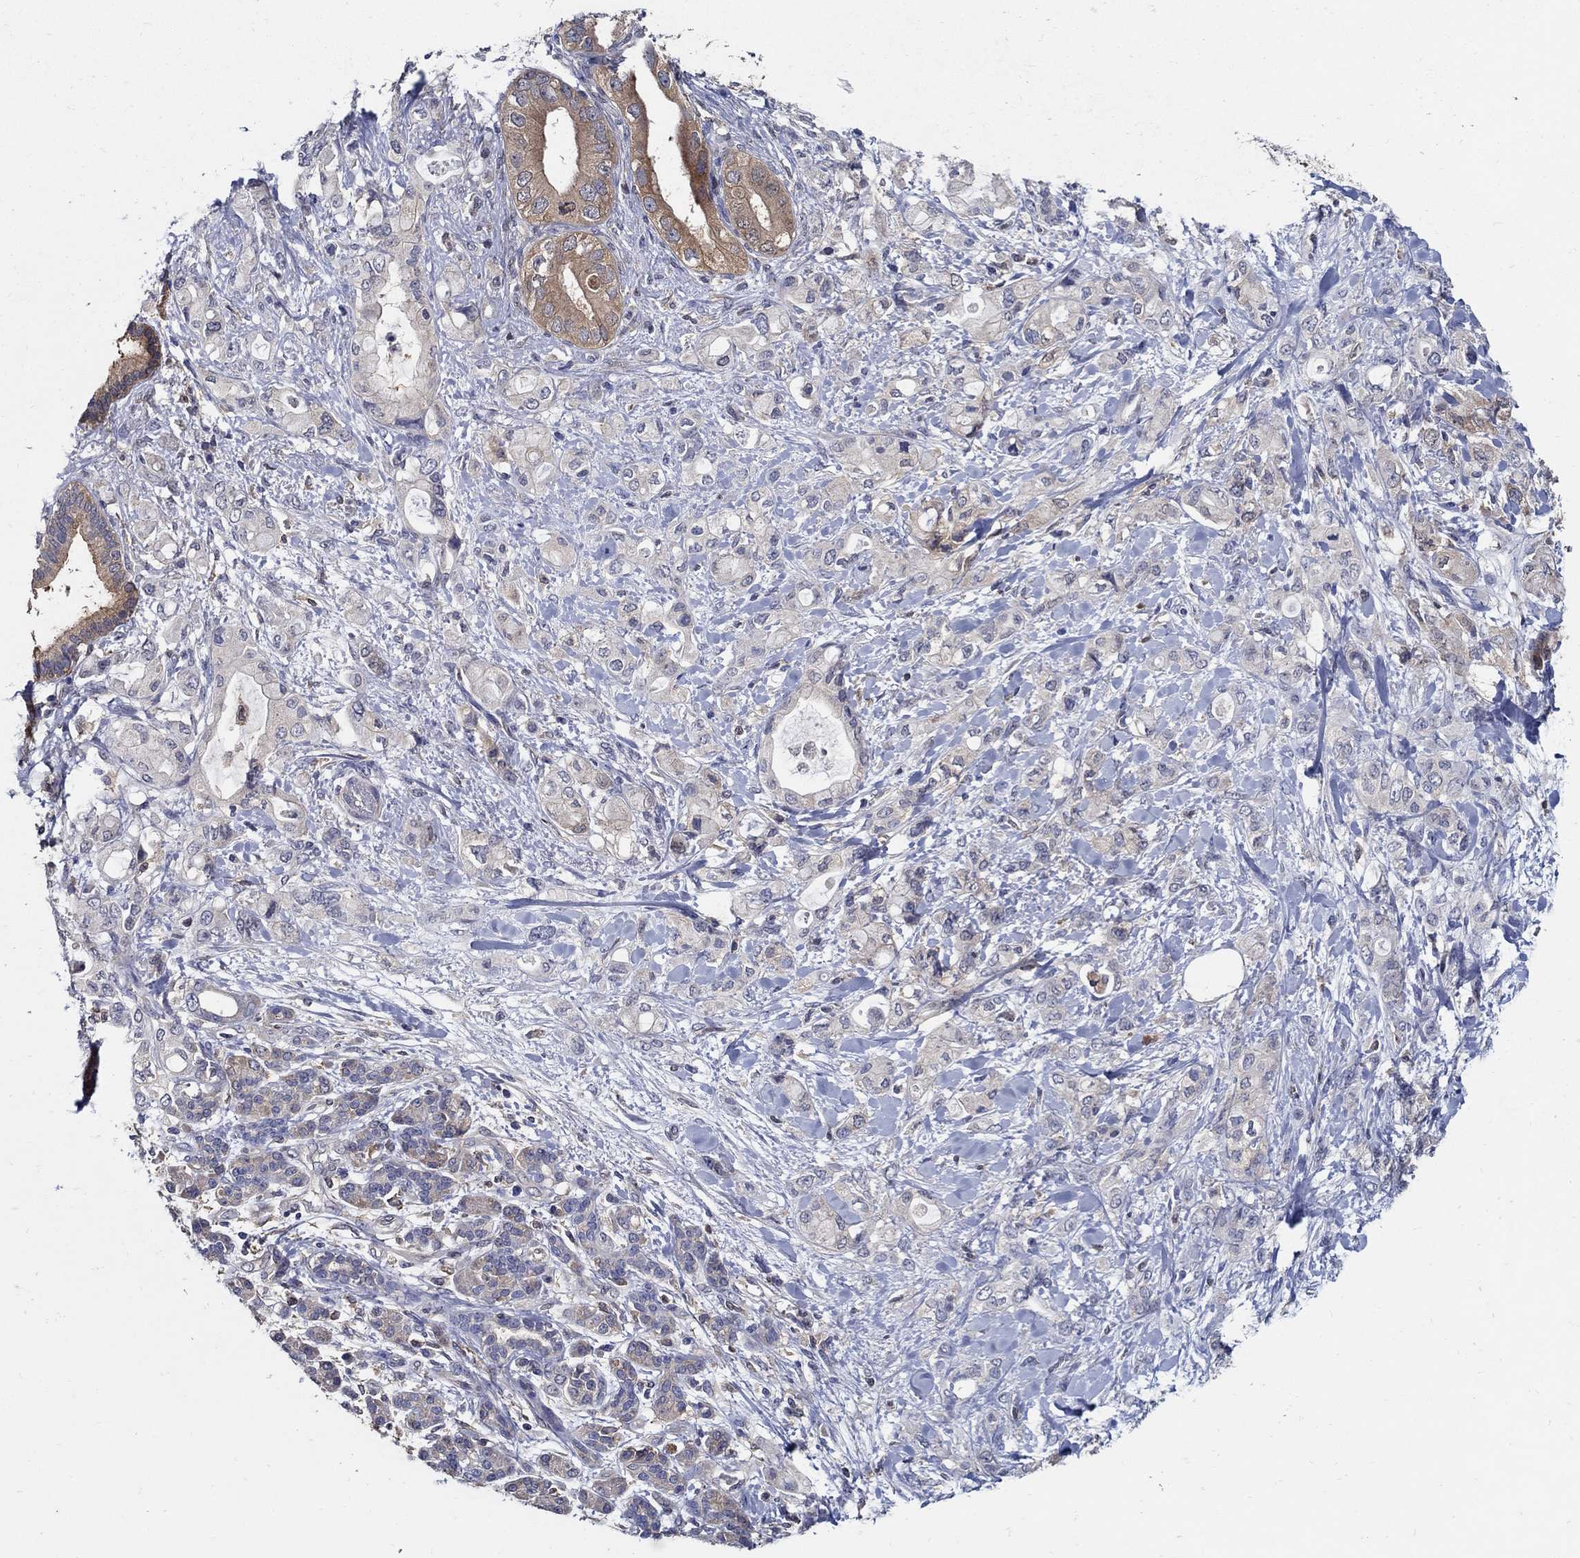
{"staining": {"intensity": "moderate", "quantity": "<25%", "location": "cytoplasmic/membranous"}, "tissue": "pancreatic cancer", "cell_type": "Tumor cells", "image_type": "cancer", "snomed": [{"axis": "morphology", "description": "Adenocarcinoma, NOS"}, {"axis": "topography", "description": "Pancreas"}], "caption": "A brown stain shows moderate cytoplasmic/membranous staining of a protein in pancreatic cancer tumor cells.", "gene": "MTHFR", "patient": {"sex": "female", "age": 56}}